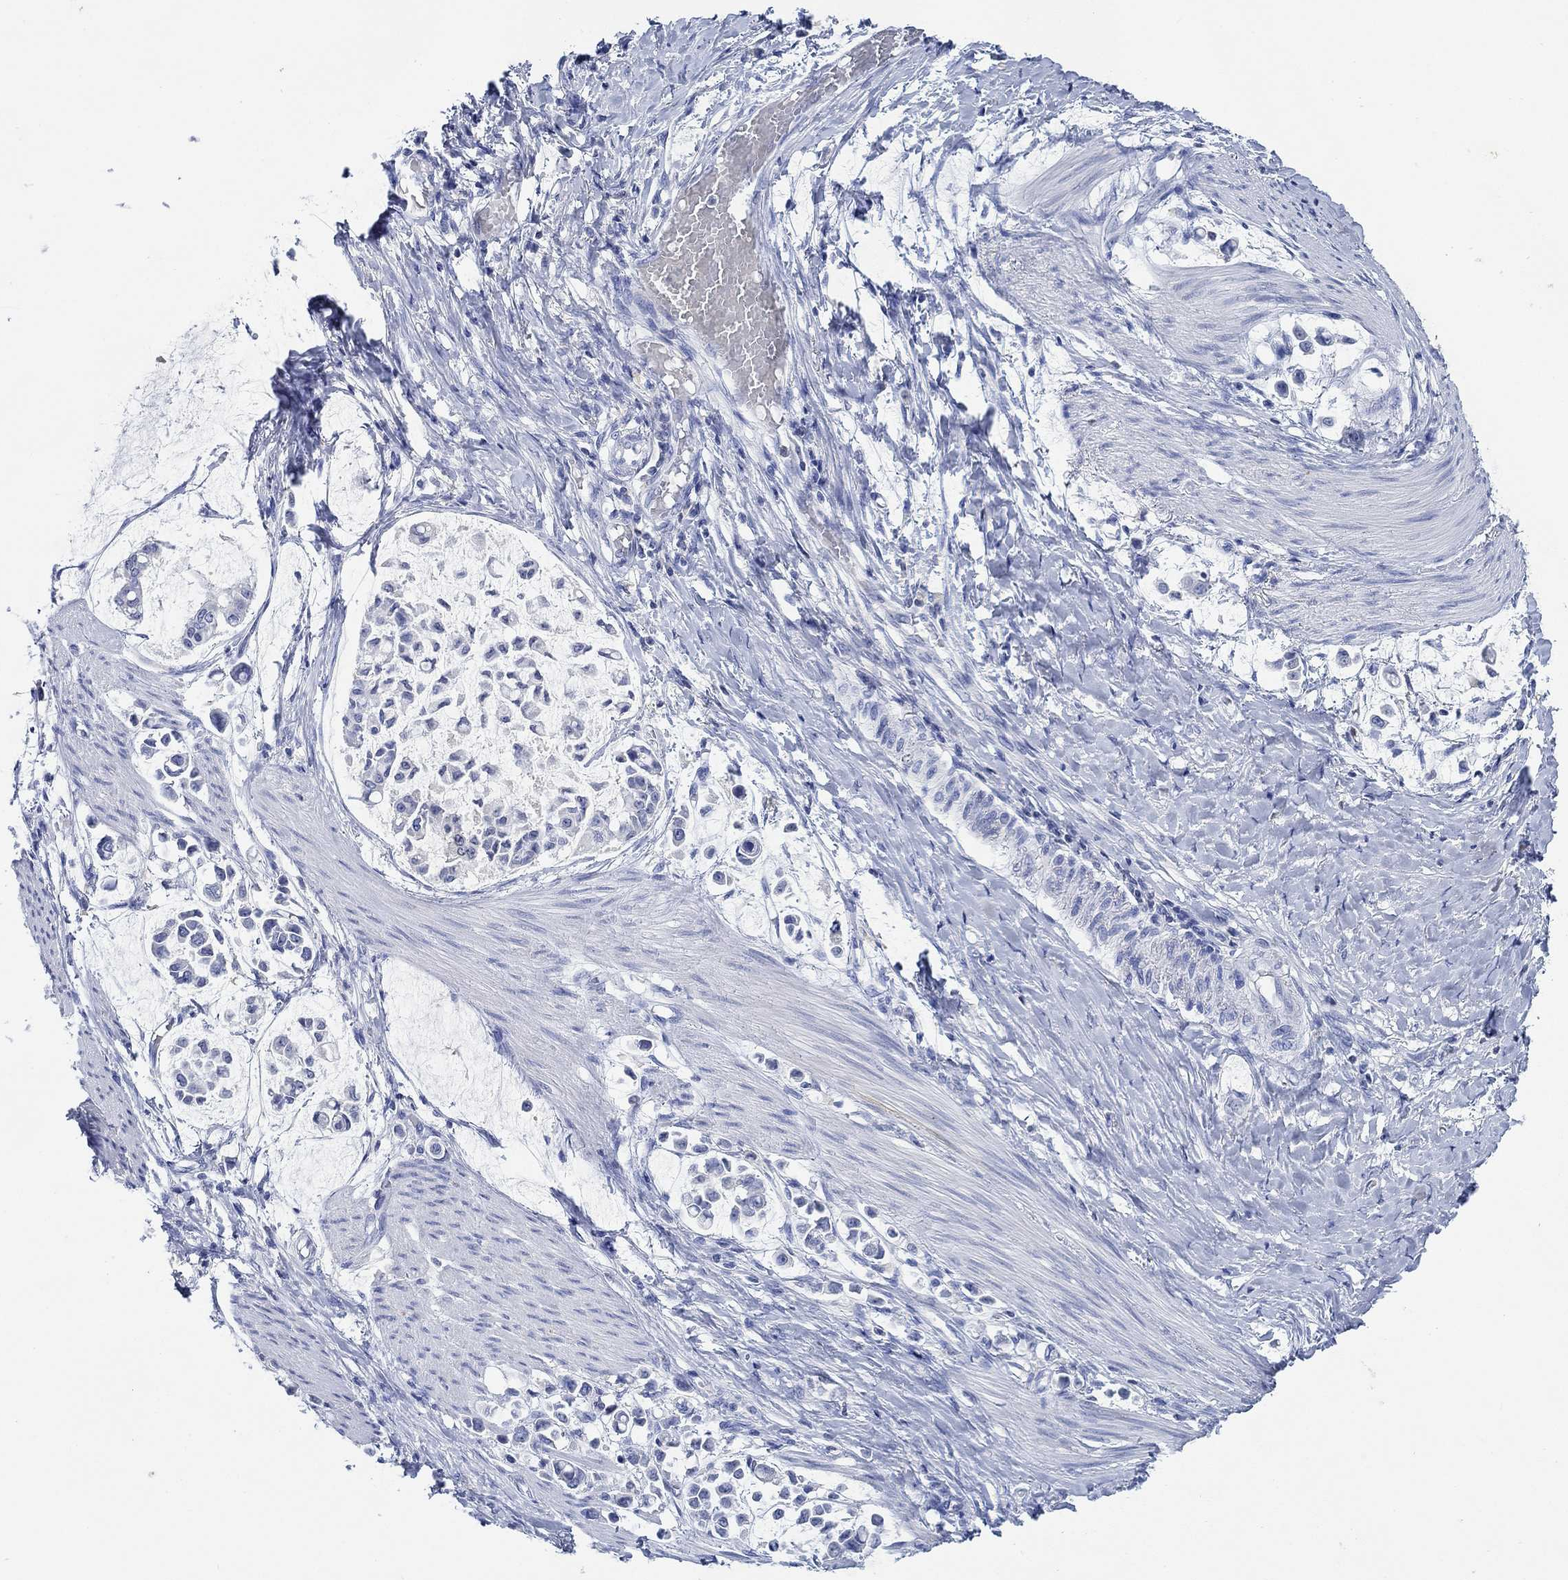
{"staining": {"intensity": "negative", "quantity": "none", "location": "none"}, "tissue": "stomach cancer", "cell_type": "Tumor cells", "image_type": "cancer", "snomed": [{"axis": "morphology", "description": "Adenocarcinoma, NOS"}, {"axis": "topography", "description": "Stomach"}], "caption": "Tumor cells show no significant staining in stomach adenocarcinoma.", "gene": "PPP1R17", "patient": {"sex": "male", "age": 82}}